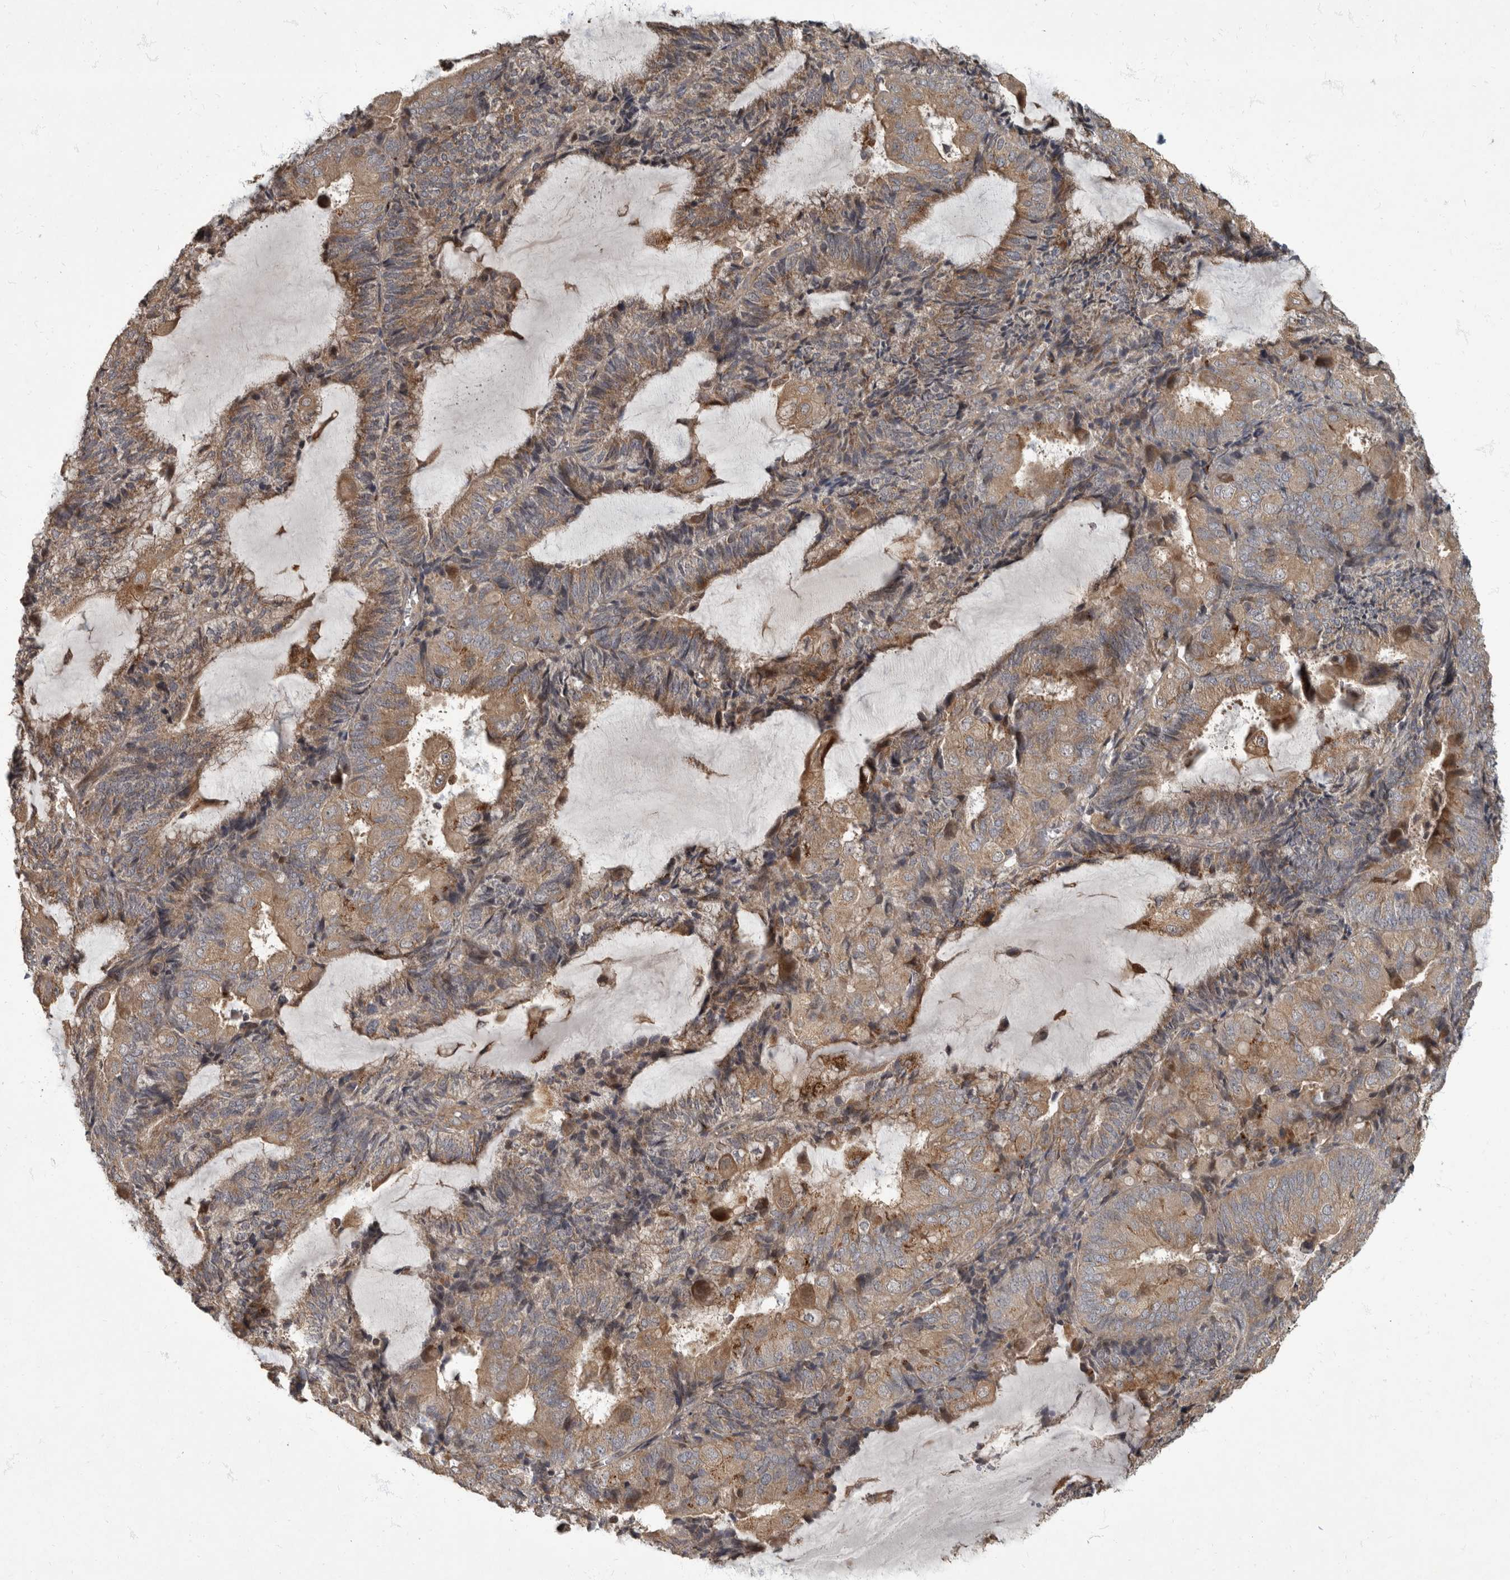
{"staining": {"intensity": "moderate", "quantity": ">75%", "location": "cytoplasmic/membranous"}, "tissue": "endometrial cancer", "cell_type": "Tumor cells", "image_type": "cancer", "snomed": [{"axis": "morphology", "description": "Adenocarcinoma, NOS"}, {"axis": "topography", "description": "Endometrium"}], "caption": "A brown stain labels moderate cytoplasmic/membranous positivity of a protein in human adenocarcinoma (endometrial) tumor cells. (Brightfield microscopy of DAB IHC at high magnification).", "gene": "IQCK", "patient": {"sex": "female", "age": 81}}